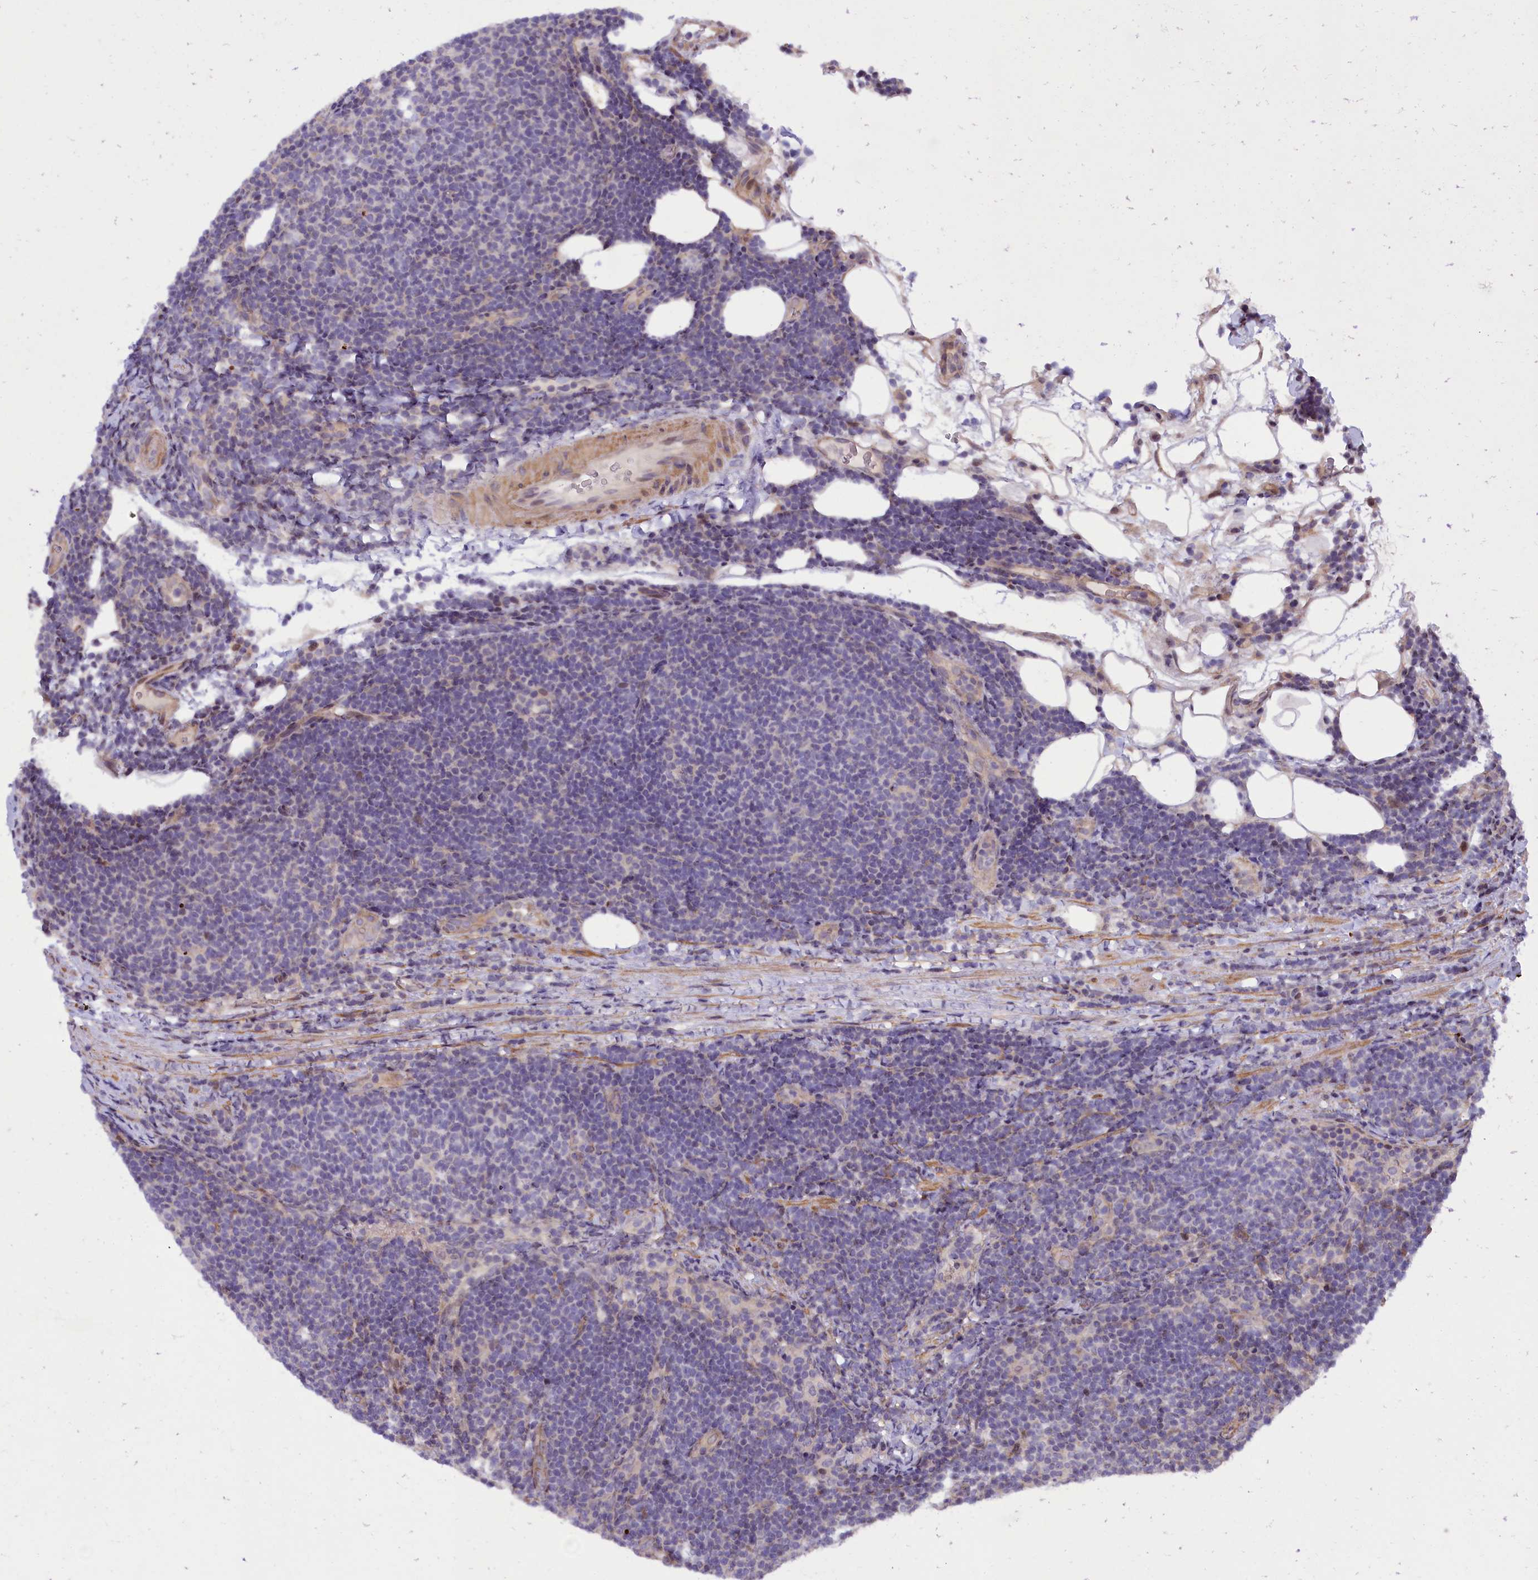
{"staining": {"intensity": "negative", "quantity": "none", "location": "none"}, "tissue": "lymphoma", "cell_type": "Tumor cells", "image_type": "cancer", "snomed": [{"axis": "morphology", "description": "Malignant lymphoma, non-Hodgkin's type, Low grade"}, {"axis": "topography", "description": "Lymph node"}], "caption": "Immunohistochemistry image of malignant lymphoma, non-Hodgkin's type (low-grade) stained for a protein (brown), which displays no staining in tumor cells.", "gene": "MAN2C1", "patient": {"sex": "male", "age": 66}}